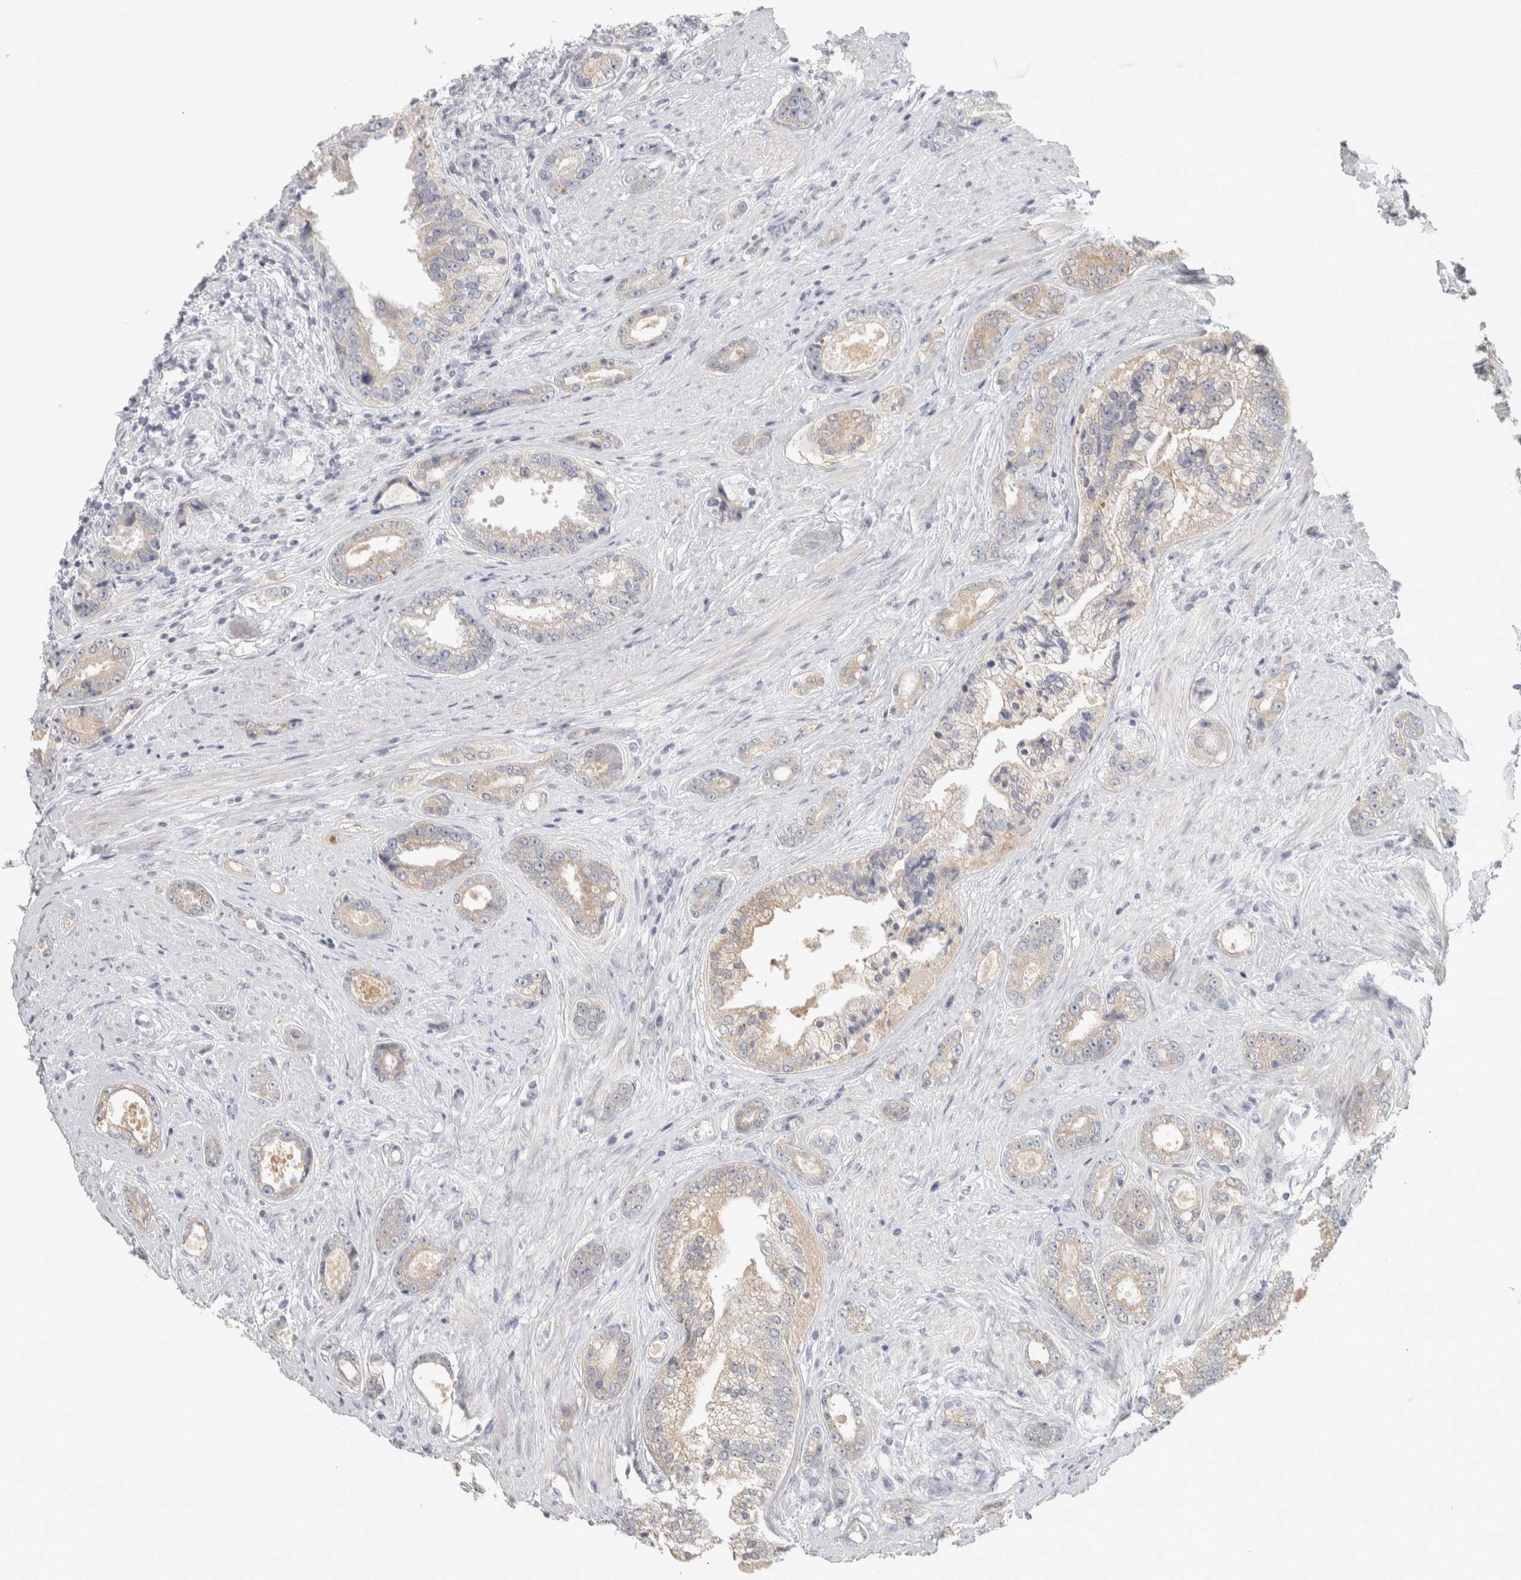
{"staining": {"intensity": "weak", "quantity": "25%-75%", "location": "cytoplasmic/membranous"}, "tissue": "prostate cancer", "cell_type": "Tumor cells", "image_type": "cancer", "snomed": [{"axis": "morphology", "description": "Adenocarcinoma, High grade"}, {"axis": "topography", "description": "Prostate"}], "caption": "The histopathology image displays immunohistochemical staining of prostate cancer. There is weak cytoplasmic/membranous positivity is present in about 25%-75% of tumor cells.", "gene": "DCXR", "patient": {"sex": "male", "age": 61}}